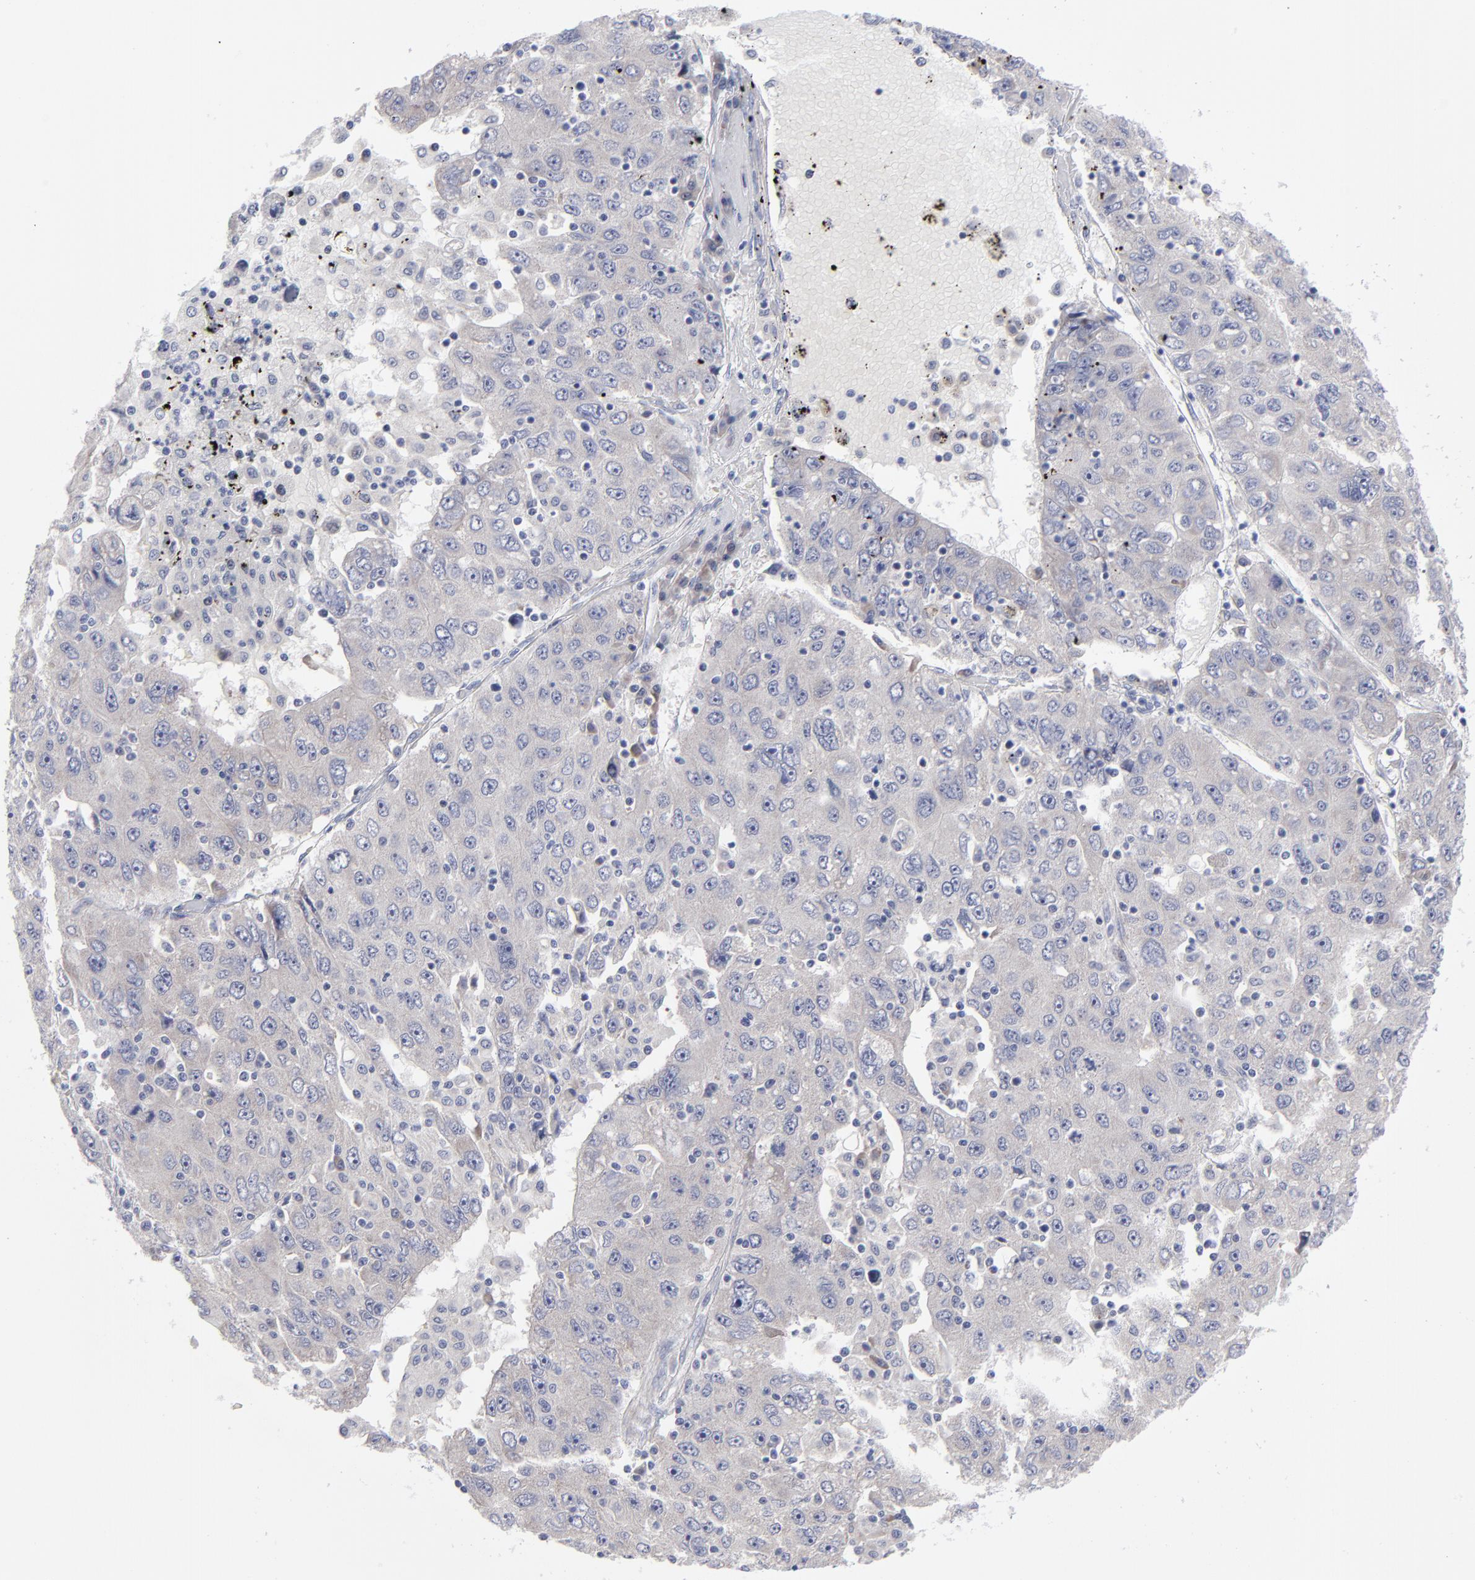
{"staining": {"intensity": "negative", "quantity": "none", "location": "none"}, "tissue": "liver cancer", "cell_type": "Tumor cells", "image_type": "cancer", "snomed": [{"axis": "morphology", "description": "Carcinoma, Hepatocellular, NOS"}, {"axis": "topography", "description": "Liver"}], "caption": "Protein analysis of liver hepatocellular carcinoma demonstrates no significant positivity in tumor cells.", "gene": "RPS24", "patient": {"sex": "male", "age": 49}}